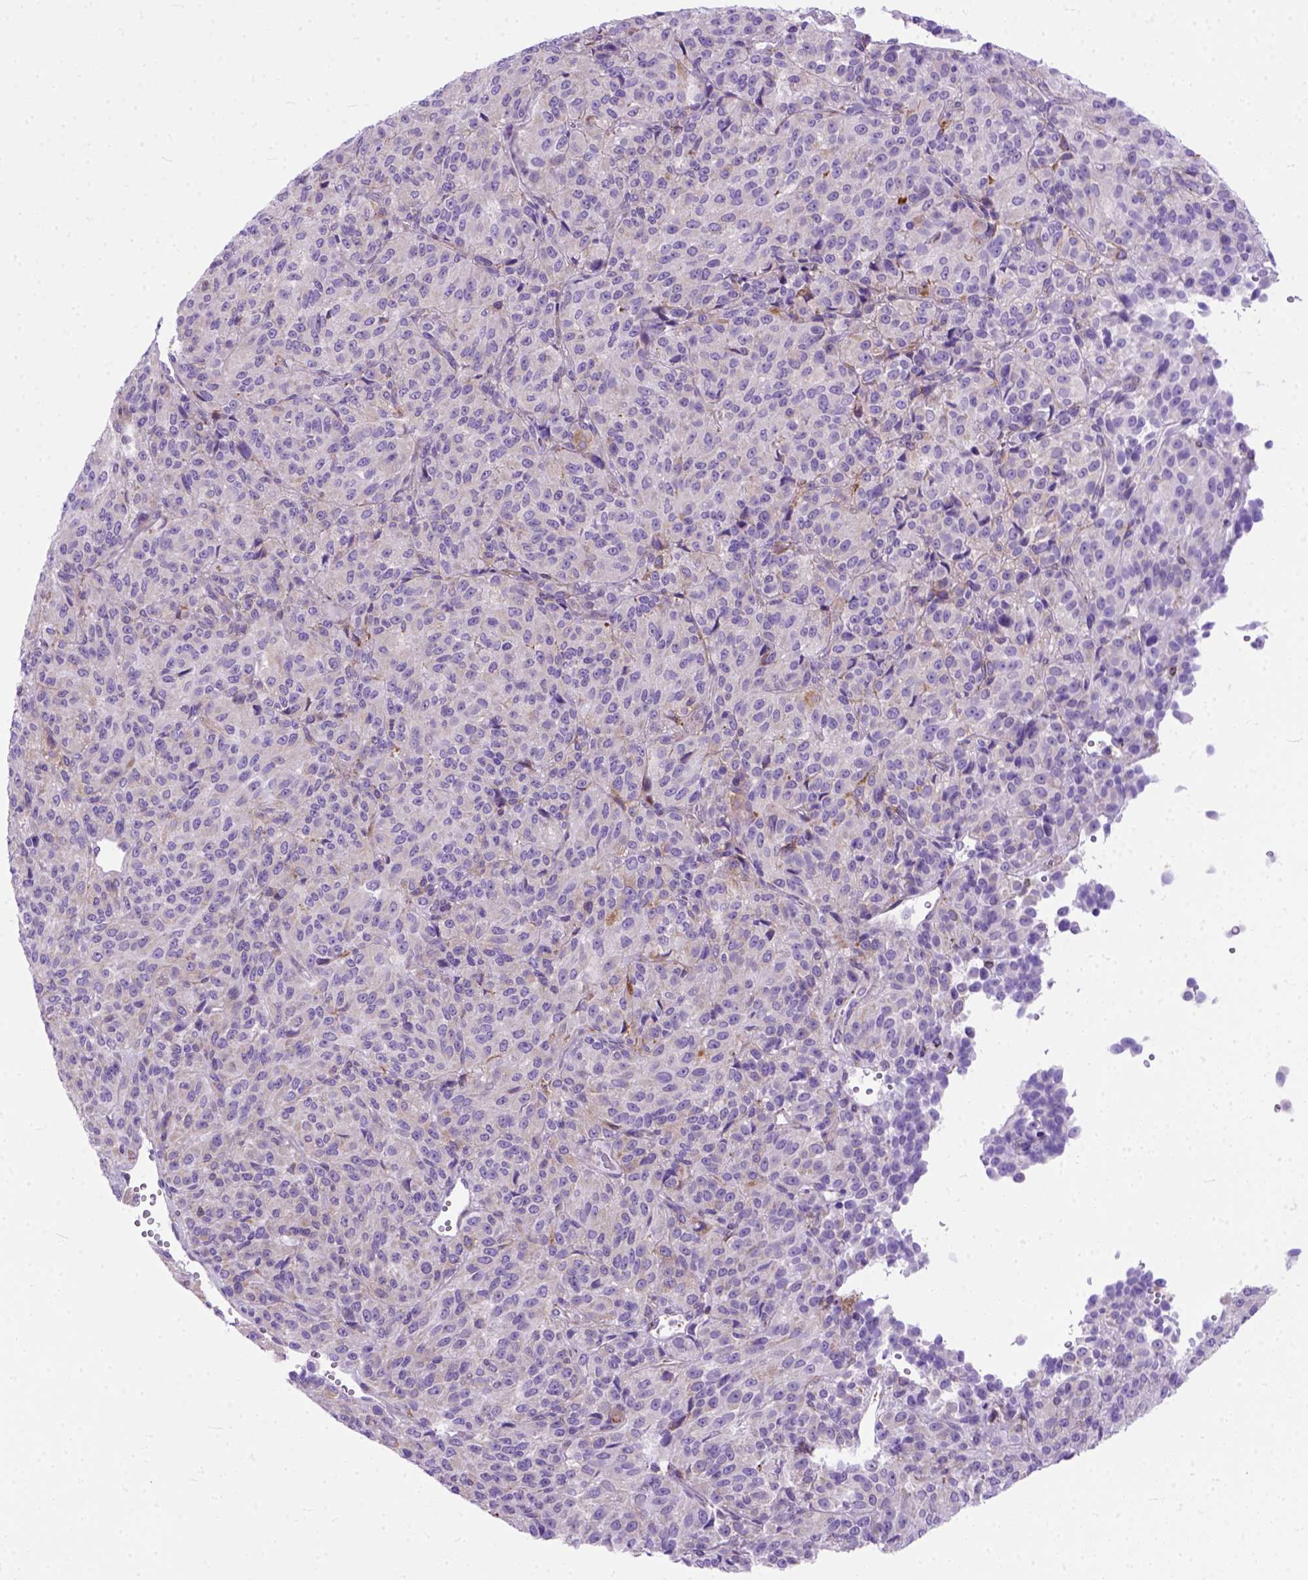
{"staining": {"intensity": "weak", "quantity": "25%-75%", "location": "cytoplasmic/membranous"}, "tissue": "melanoma", "cell_type": "Tumor cells", "image_type": "cancer", "snomed": [{"axis": "morphology", "description": "Malignant melanoma, Metastatic site"}, {"axis": "topography", "description": "Brain"}], "caption": "Protein expression analysis of human melanoma reveals weak cytoplasmic/membranous expression in approximately 25%-75% of tumor cells.", "gene": "PLK4", "patient": {"sex": "female", "age": 56}}